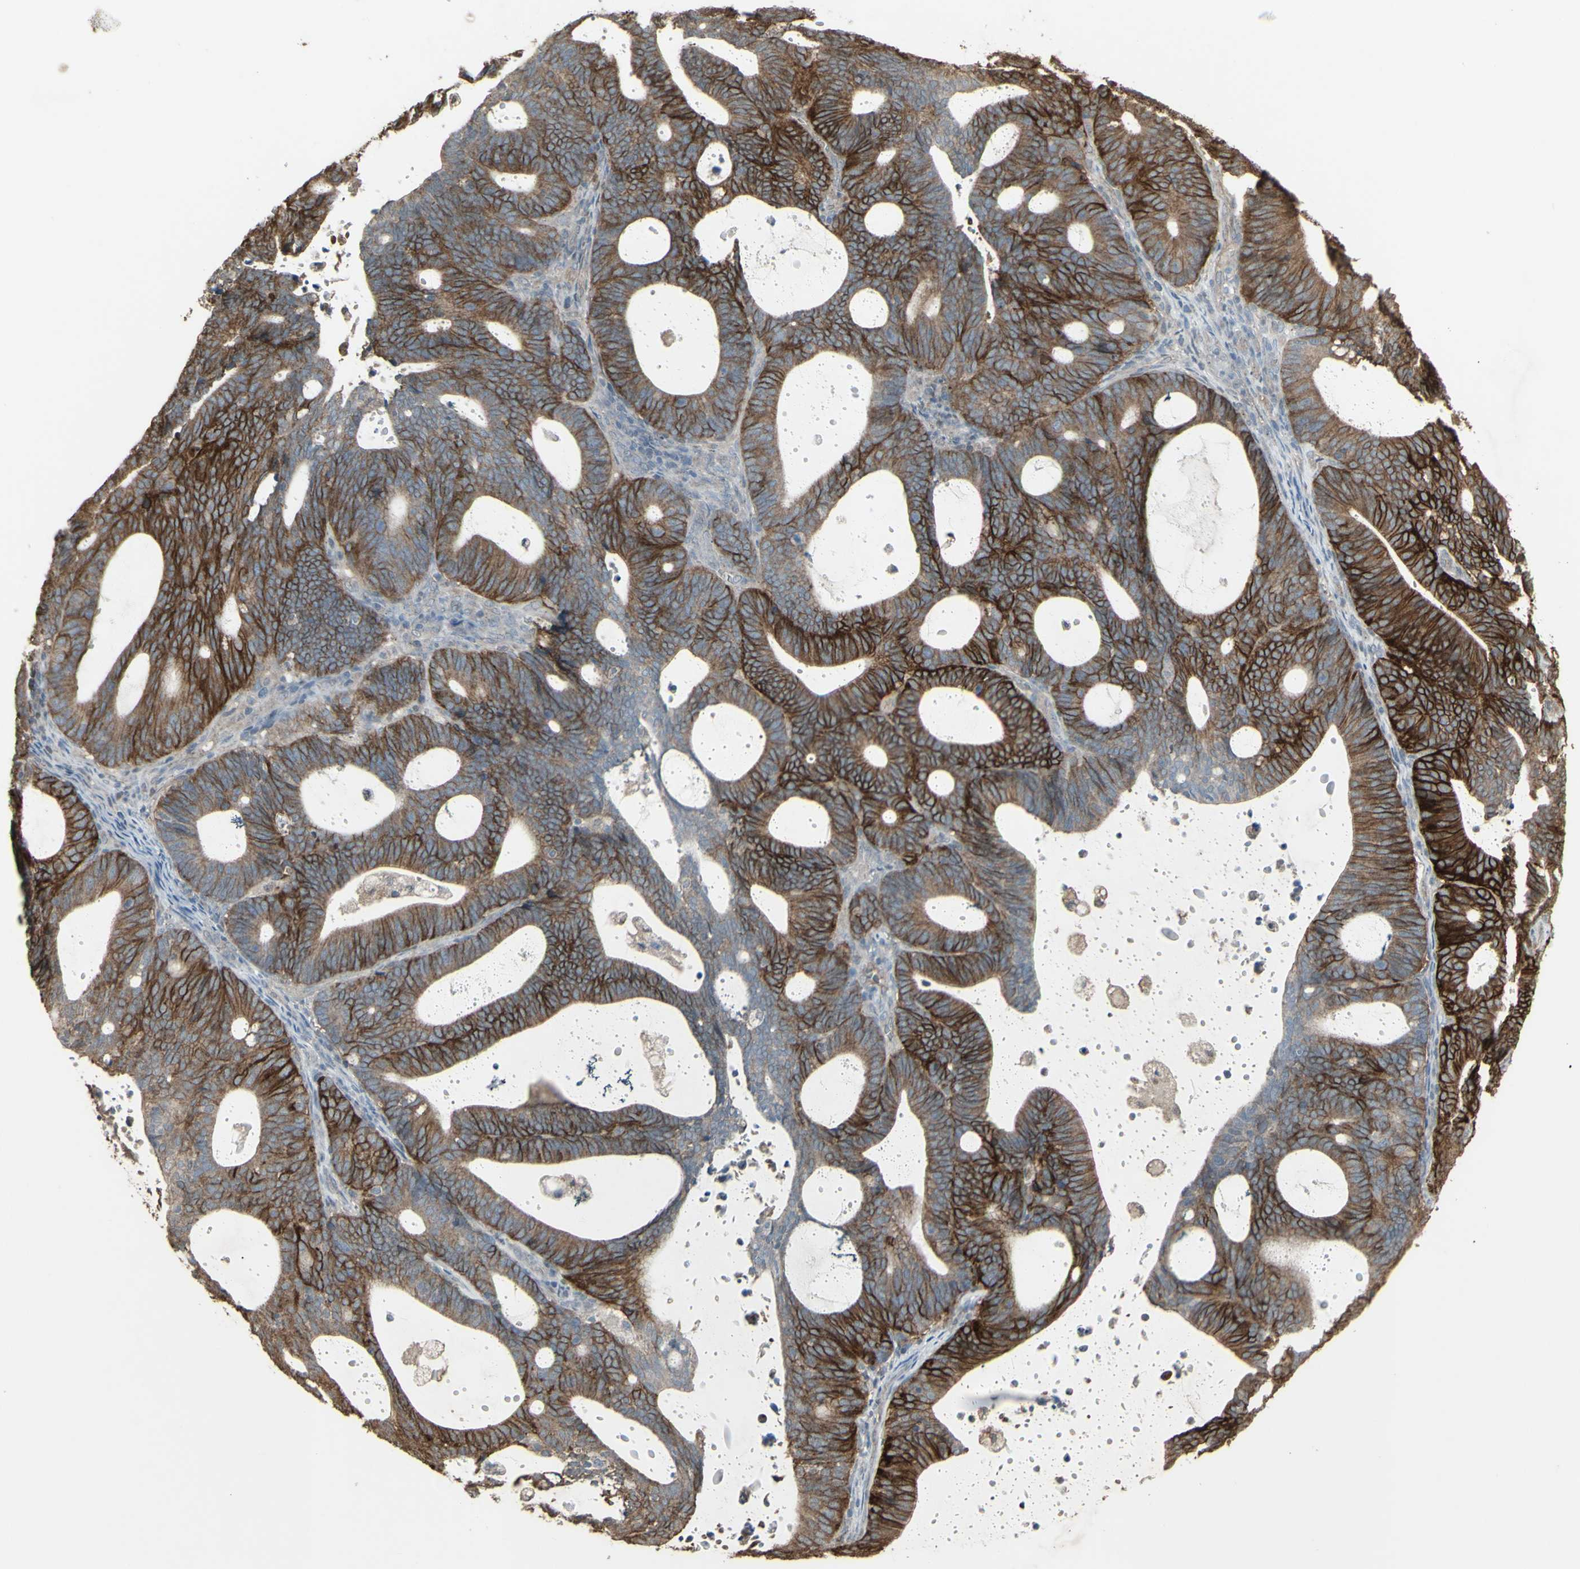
{"staining": {"intensity": "strong", "quantity": "25%-75%", "location": "cytoplasmic/membranous"}, "tissue": "endometrial cancer", "cell_type": "Tumor cells", "image_type": "cancer", "snomed": [{"axis": "morphology", "description": "Adenocarcinoma, NOS"}, {"axis": "topography", "description": "Uterus"}], "caption": "Brown immunohistochemical staining in human endometrial cancer shows strong cytoplasmic/membranous expression in approximately 25%-75% of tumor cells.", "gene": "FXYD3", "patient": {"sex": "female", "age": 83}}